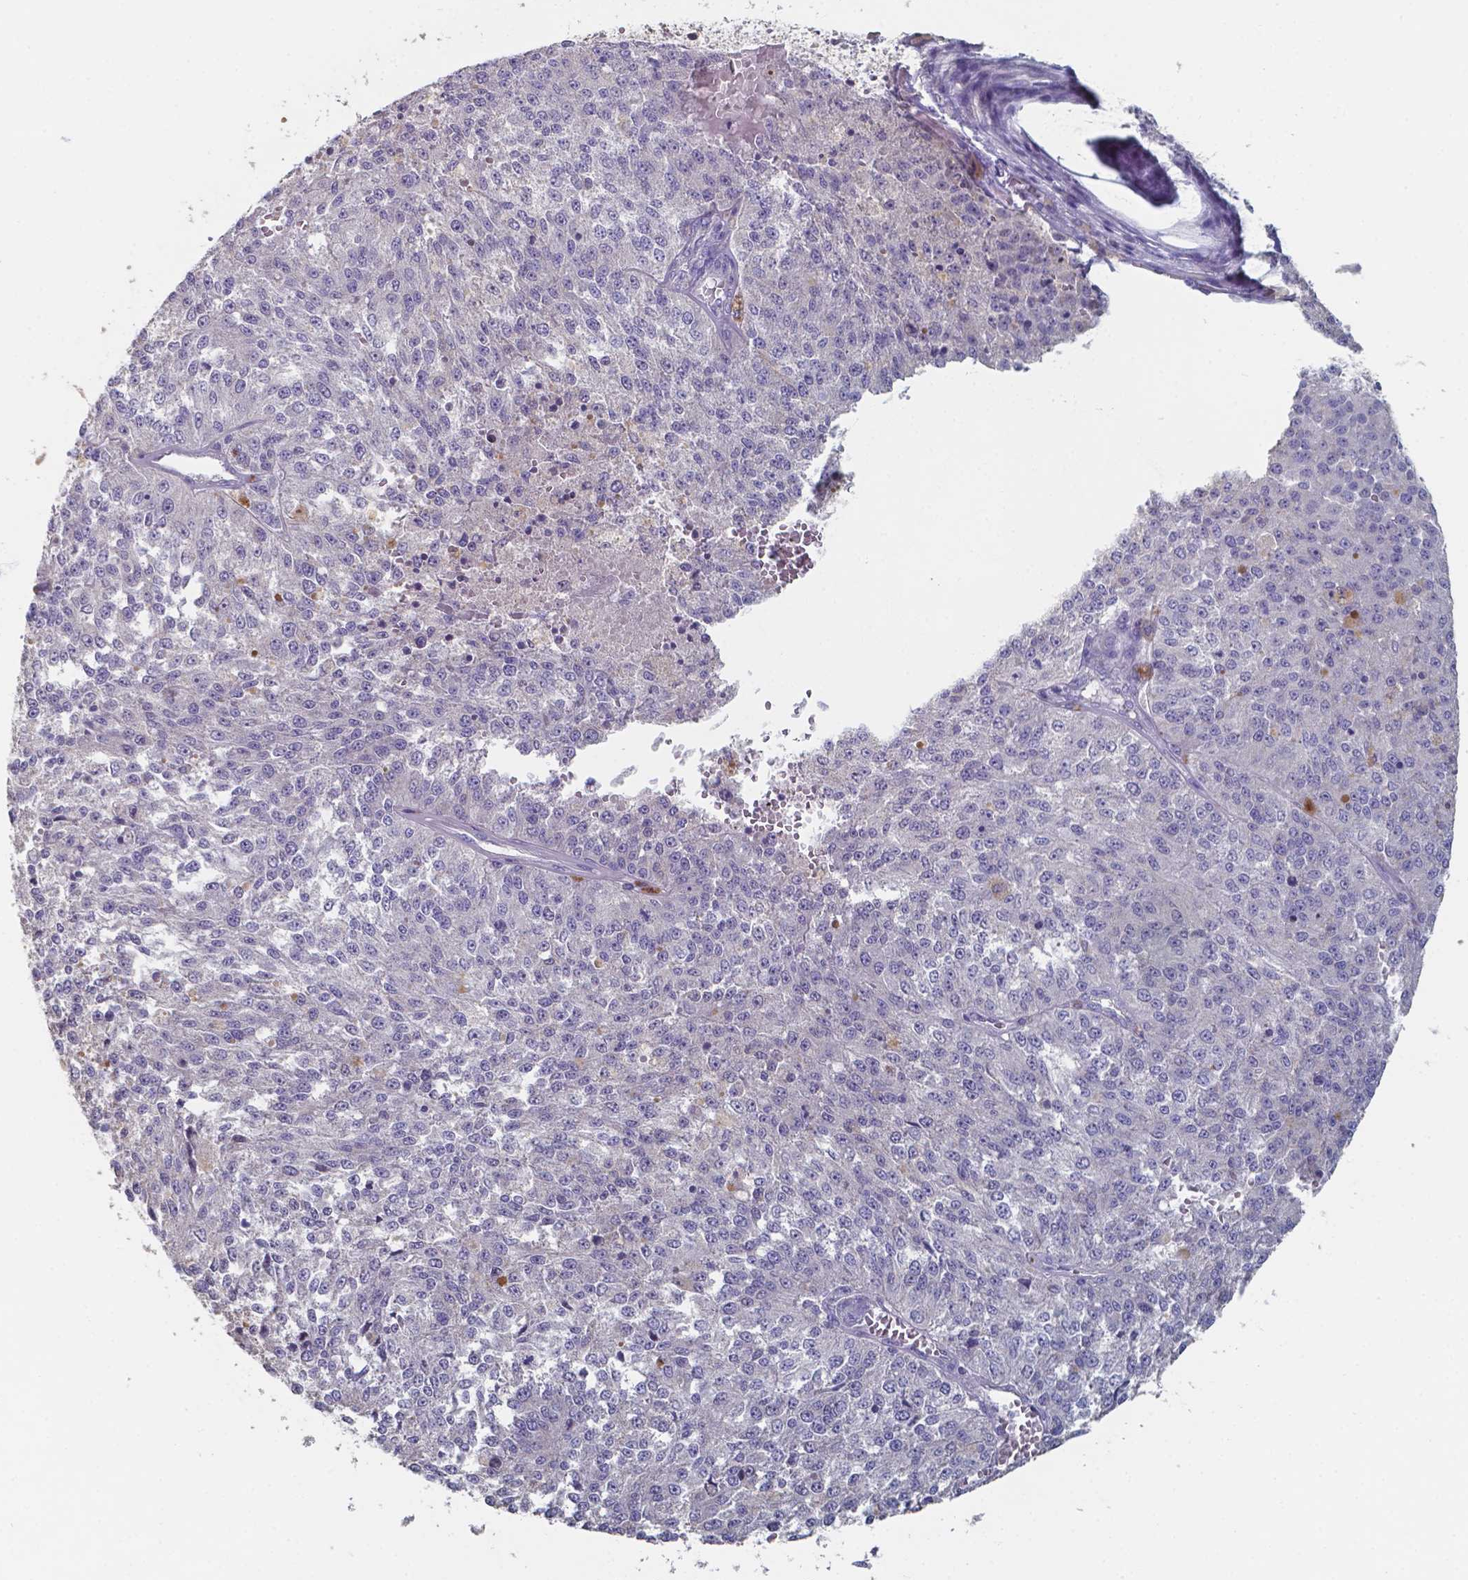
{"staining": {"intensity": "negative", "quantity": "none", "location": "none"}, "tissue": "melanoma", "cell_type": "Tumor cells", "image_type": "cancer", "snomed": [{"axis": "morphology", "description": "Malignant melanoma, Metastatic site"}, {"axis": "topography", "description": "Lymph node"}], "caption": "There is no significant staining in tumor cells of malignant melanoma (metastatic site).", "gene": "FOXJ1", "patient": {"sex": "female", "age": 64}}